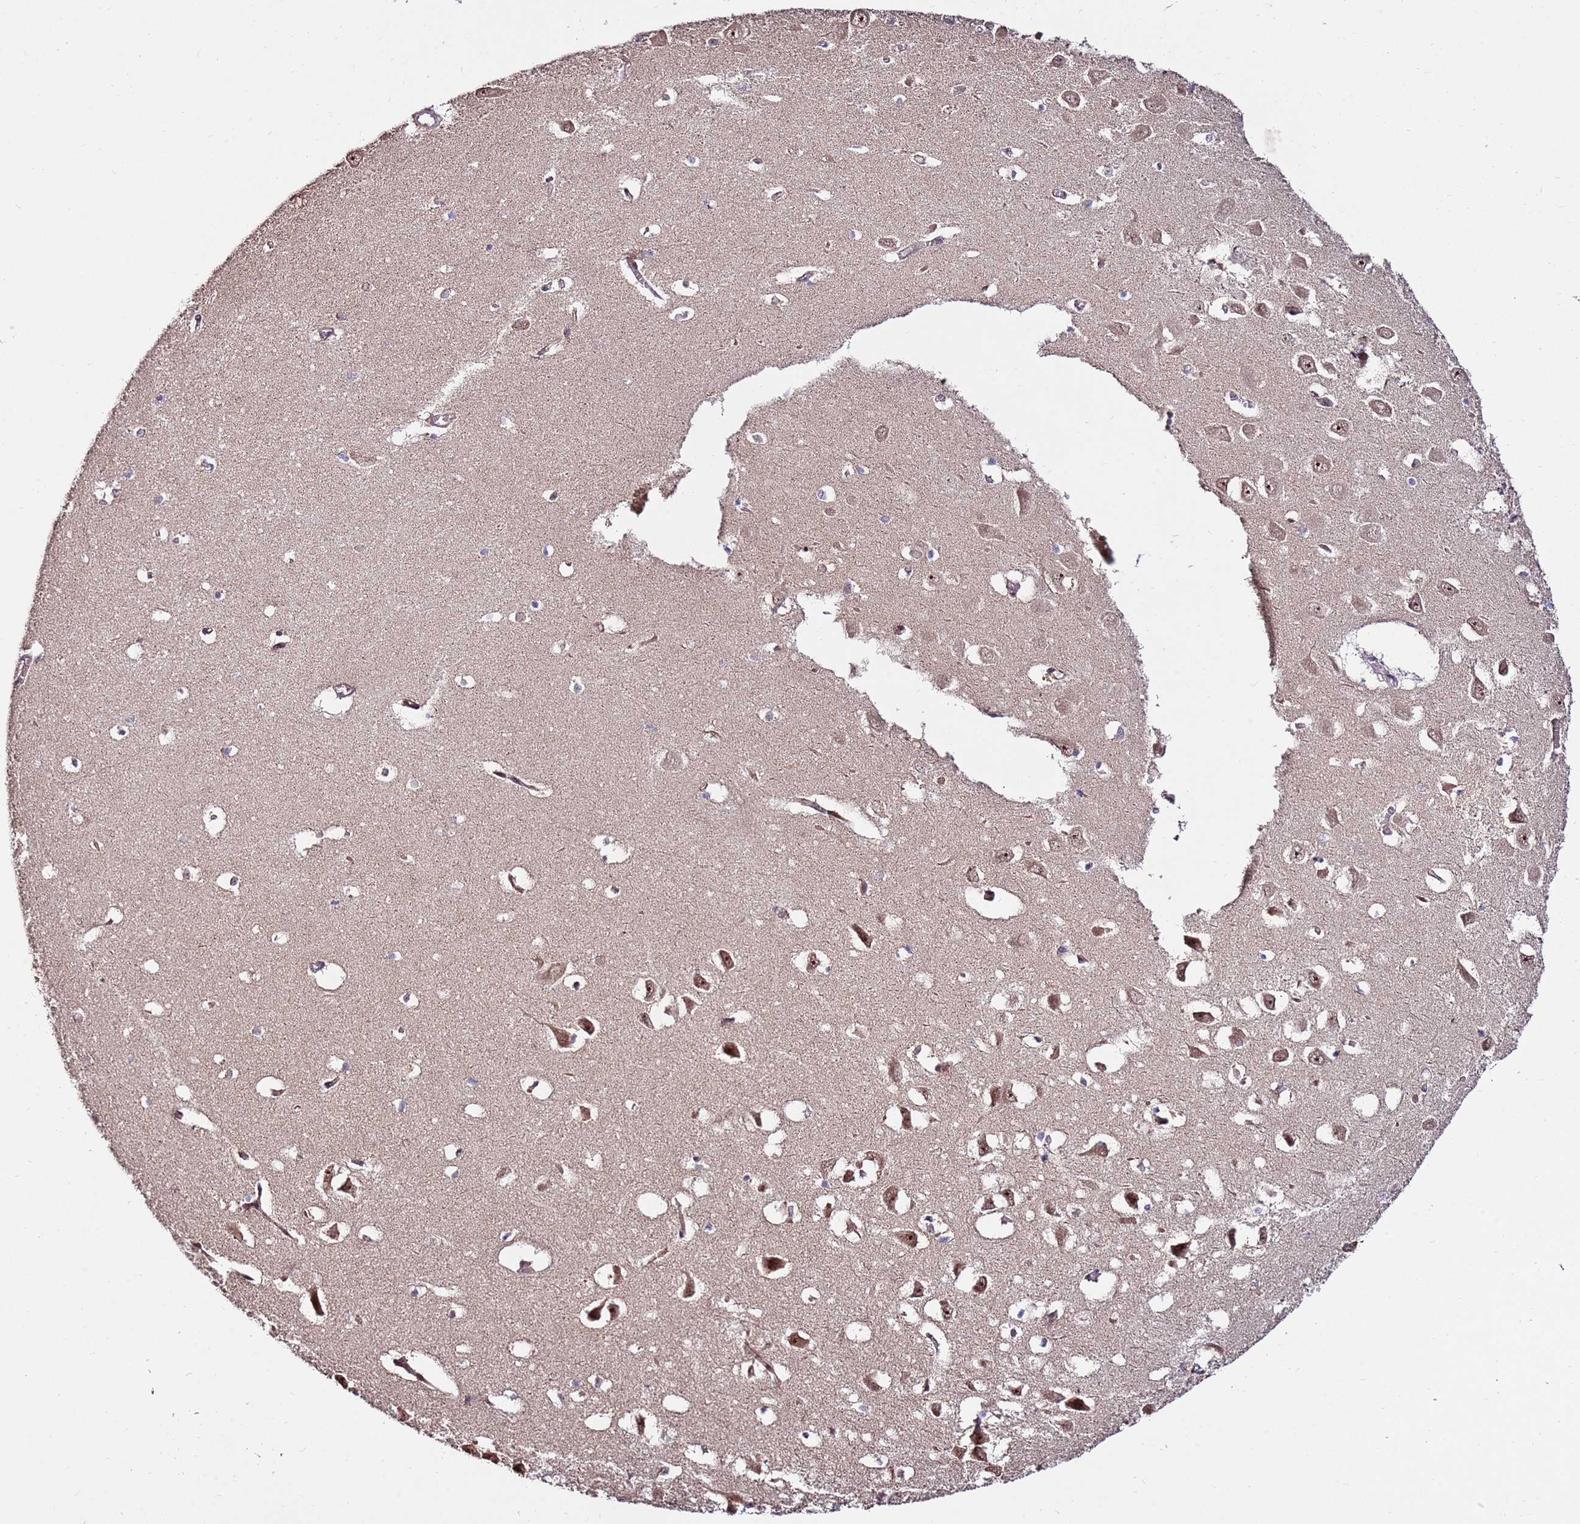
{"staining": {"intensity": "weak", "quantity": "25%-75%", "location": "cytoplasmic/membranous"}, "tissue": "hippocampus", "cell_type": "Glial cells", "image_type": "normal", "snomed": [{"axis": "morphology", "description": "Normal tissue, NOS"}, {"axis": "topography", "description": "Hippocampus"}], "caption": "Immunohistochemistry of unremarkable human hippocampus shows low levels of weak cytoplasmic/membranous expression in about 25%-75% of glial cells. The staining was performed using DAB, with brown indicating positive protein expression. Nuclei are stained blue with hematoxylin.", "gene": "KIF25", "patient": {"sex": "male", "age": 70}}